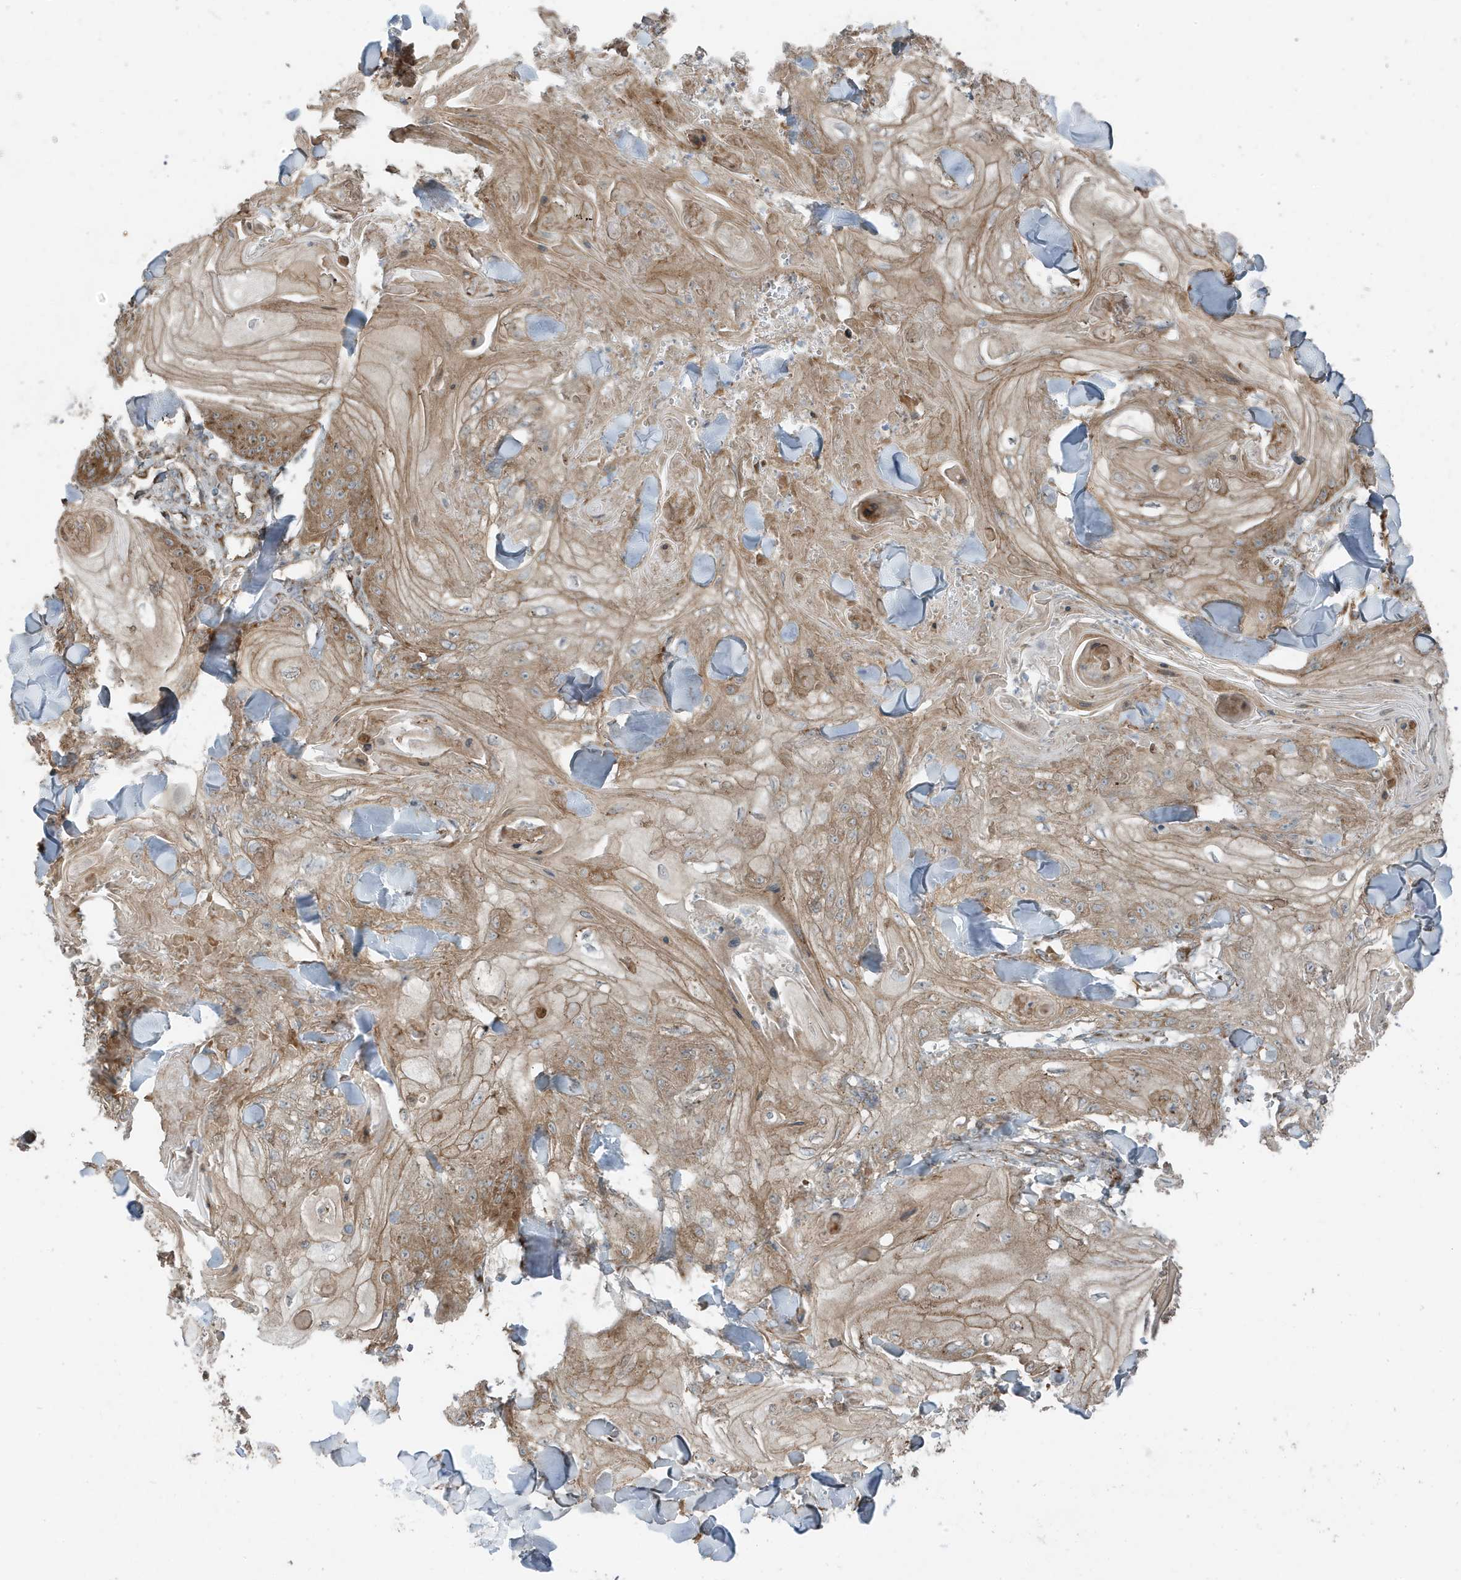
{"staining": {"intensity": "moderate", "quantity": ">75%", "location": "cytoplasmic/membranous"}, "tissue": "skin cancer", "cell_type": "Tumor cells", "image_type": "cancer", "snomed": [{"axis": "morphology", "description": "Squamous cell carcinoma, NOS"}, {"axis": "topography", "description": "Skin"}], "caption": "Skin cancer (squamous cell carcinoma) was stained to show a protein in brown. There is medium levels of moderate cytoplasmic/membranous expression in approximately >75% of tumor cells.", "gene": "GOLGA4", "patient": {"sex": "male", "age": 74}}